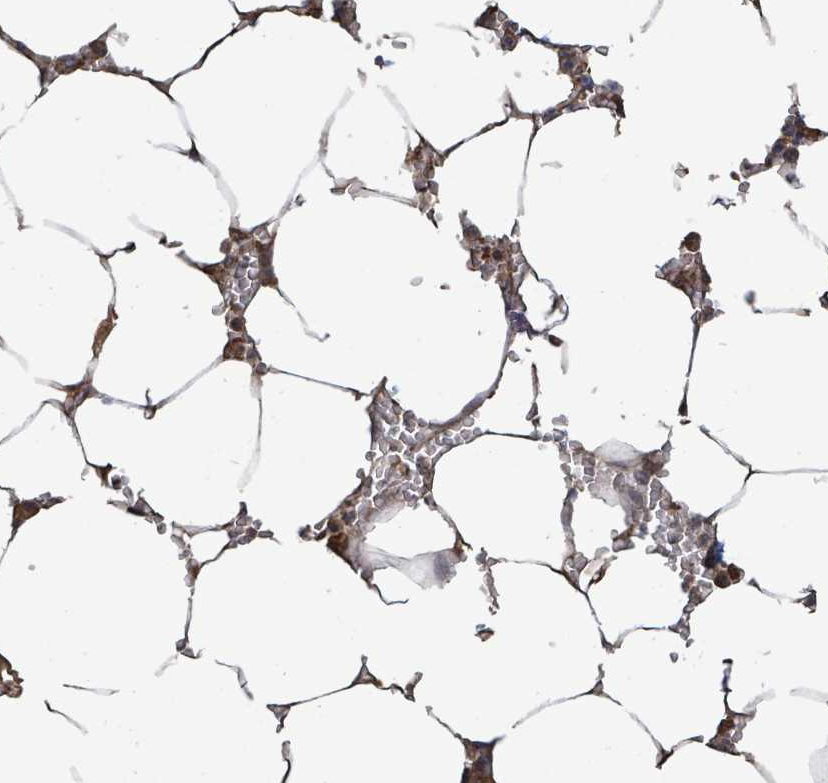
{"staining": {"intensity": "weak", "quantity": "25%-75%", "location": "cytoplasmic/membranous"}, "tissue": "bone marrow", "cell_type": "Hematopoietic cells", "image_type": "normal", "snomed": [{"axis": "morphology", "description": "Normal tissue, NOS"}, {"axis": "topography", "description": "Bone marrow"}], "caption": "A photomicrograph of human bone marrow stained for a protein reveals weak cytoplasmic/membranous brown staining in hematopoietic cells. (IHC, brightfield microscopy, high magnification).", "gene": "FBXO6", "patient": {"sex": "male", "age": 70}}